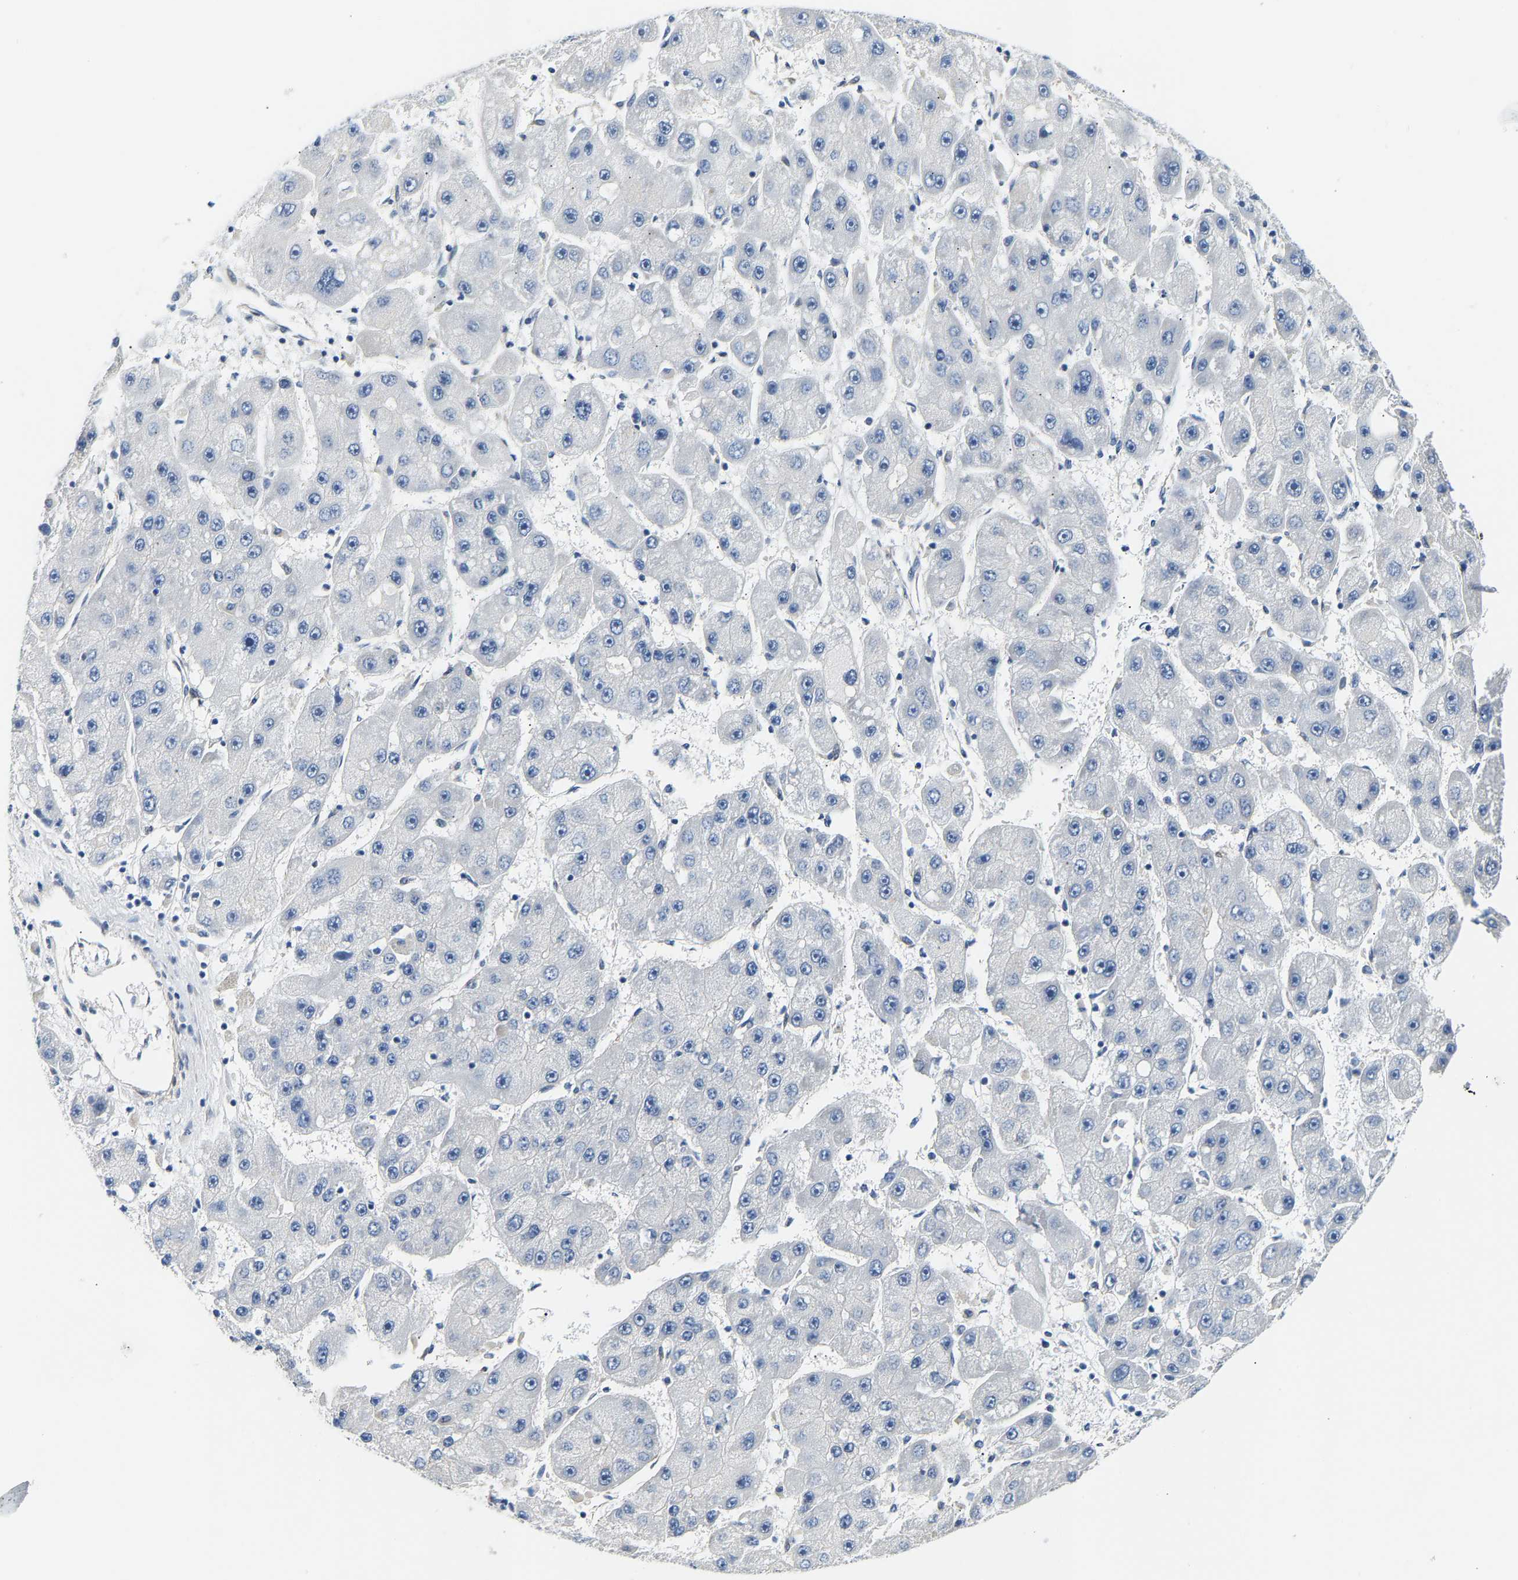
{"staining": {"intensity": "negative", "quantity": "none", "location": "none"}, "tissue": "liver cancer", "cell_type": "Tumor cells", "image_type": "cancer", "snomed": [{"axis": "morphology", "description": "Carcinoma, Hepatocellular, NOS"}, {"axis": "topography", "description": "Liver"}], "caption": "Hepatocellular carcinoma (liver) was stained to show a protein in brown. There is no significant expression in tumor cells. (Immunohistochemistry, brightfield microscopy, high magnification).", "gene": "PAWR", "patient": {"sex": "female", "age": 61}}